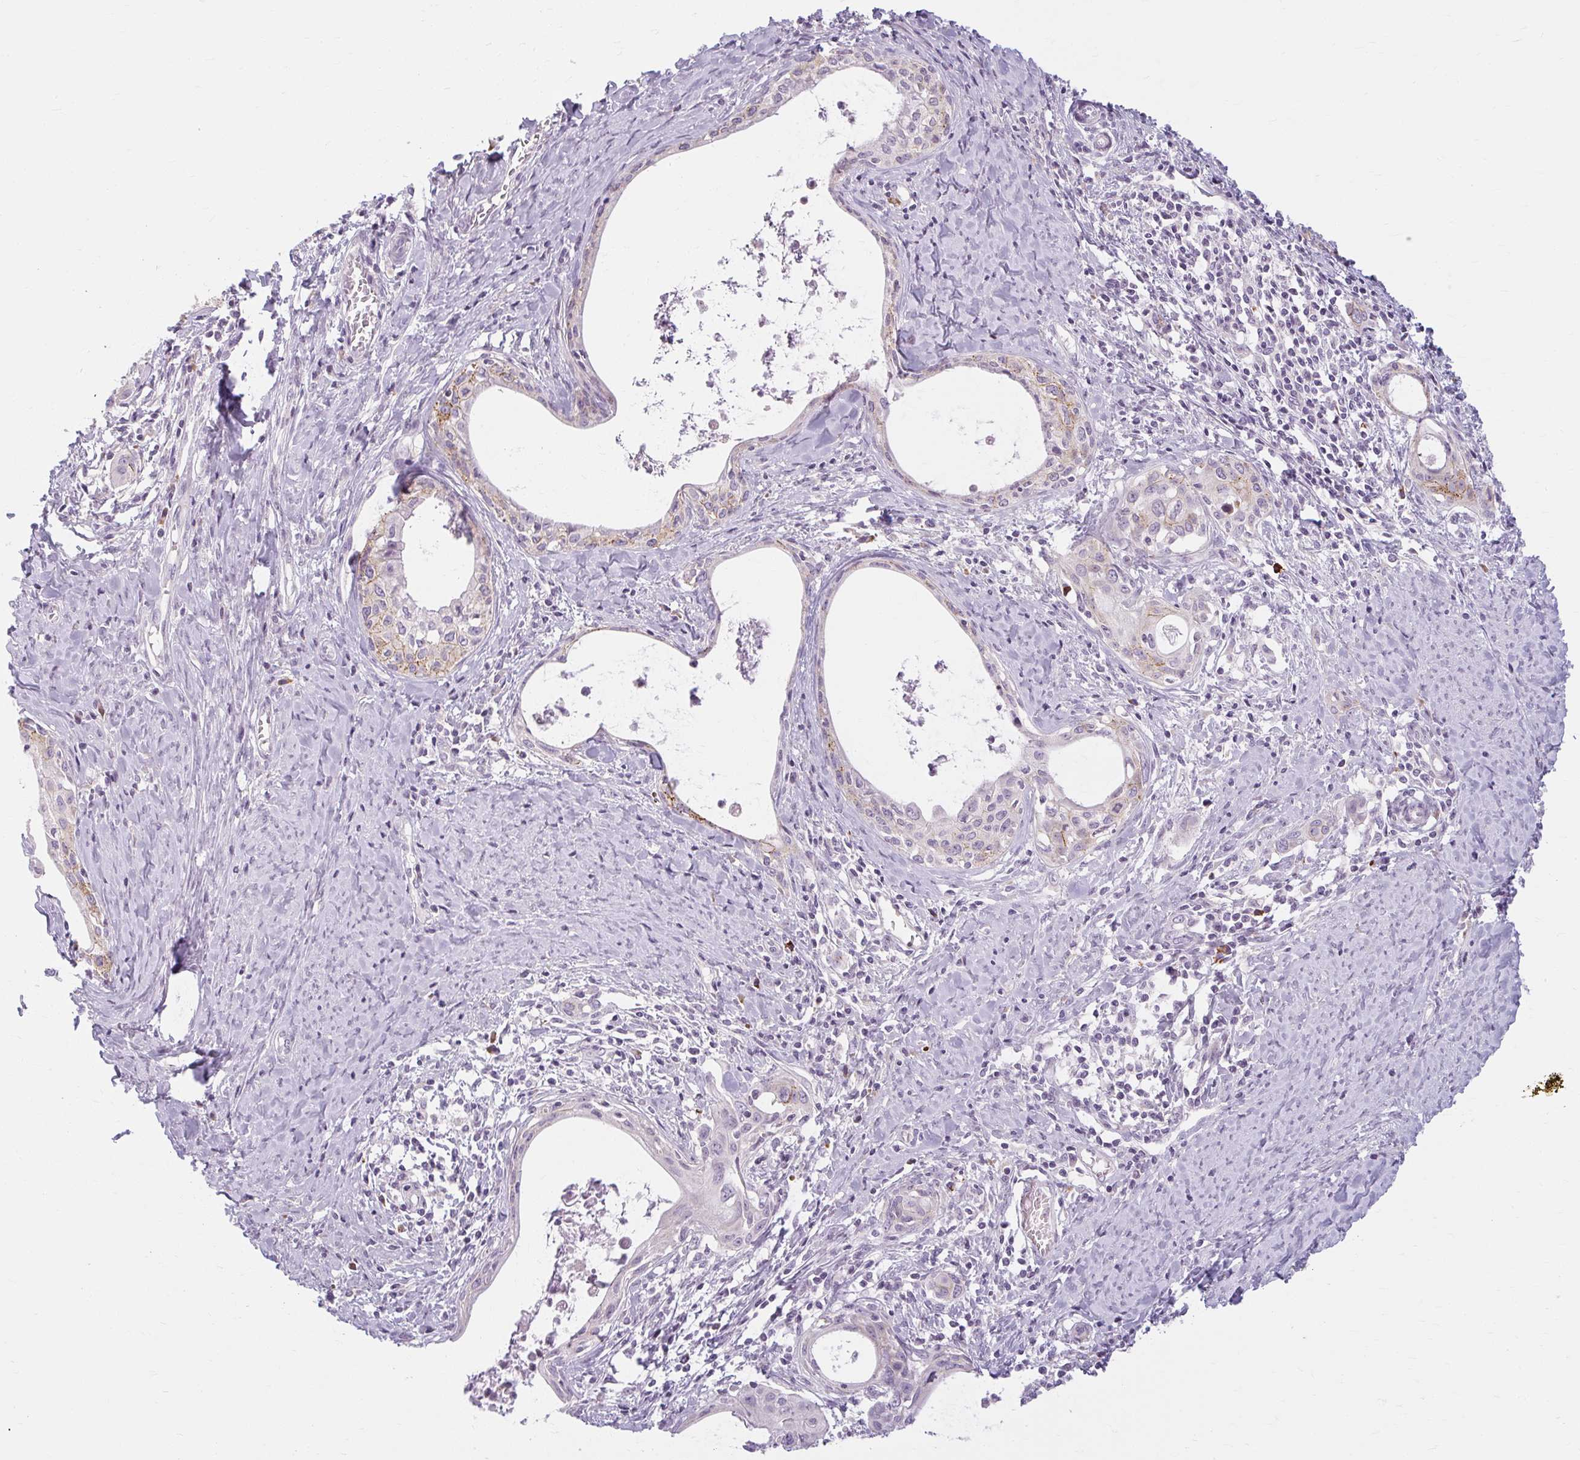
{"staining": {"intensity": "weak", "quantity": "<25%", "location": "cytoplasmic/membranous"}, "tissue": "cervical cancer", "cell_type": "Tumor cells", "image_type": "cancer", "snomed": [{"axis": "morphology", "description": "Squamous cell carcinoma, NOS"}, {"axis": "morphology", "description": "Adenocarcinoma, NOS"}, {"axis": "topography", "description": "Cervix"}], "caption": "Immunohistochemistry (IHC) histopathology image of neoplastic tissue: squamous cell carcinoma (cervical) stained with DAB (3,3'-diaminobenzidine) exhibits no significant protein staining in tumor cells. The staining is performed using DAB (3,3'-diaminobenzidine) brown chromogen with nuclei counter-stained in using hematoxylin.", "gene": "ZFYVE26", "patient": {"sex": "female", "age": 52}}